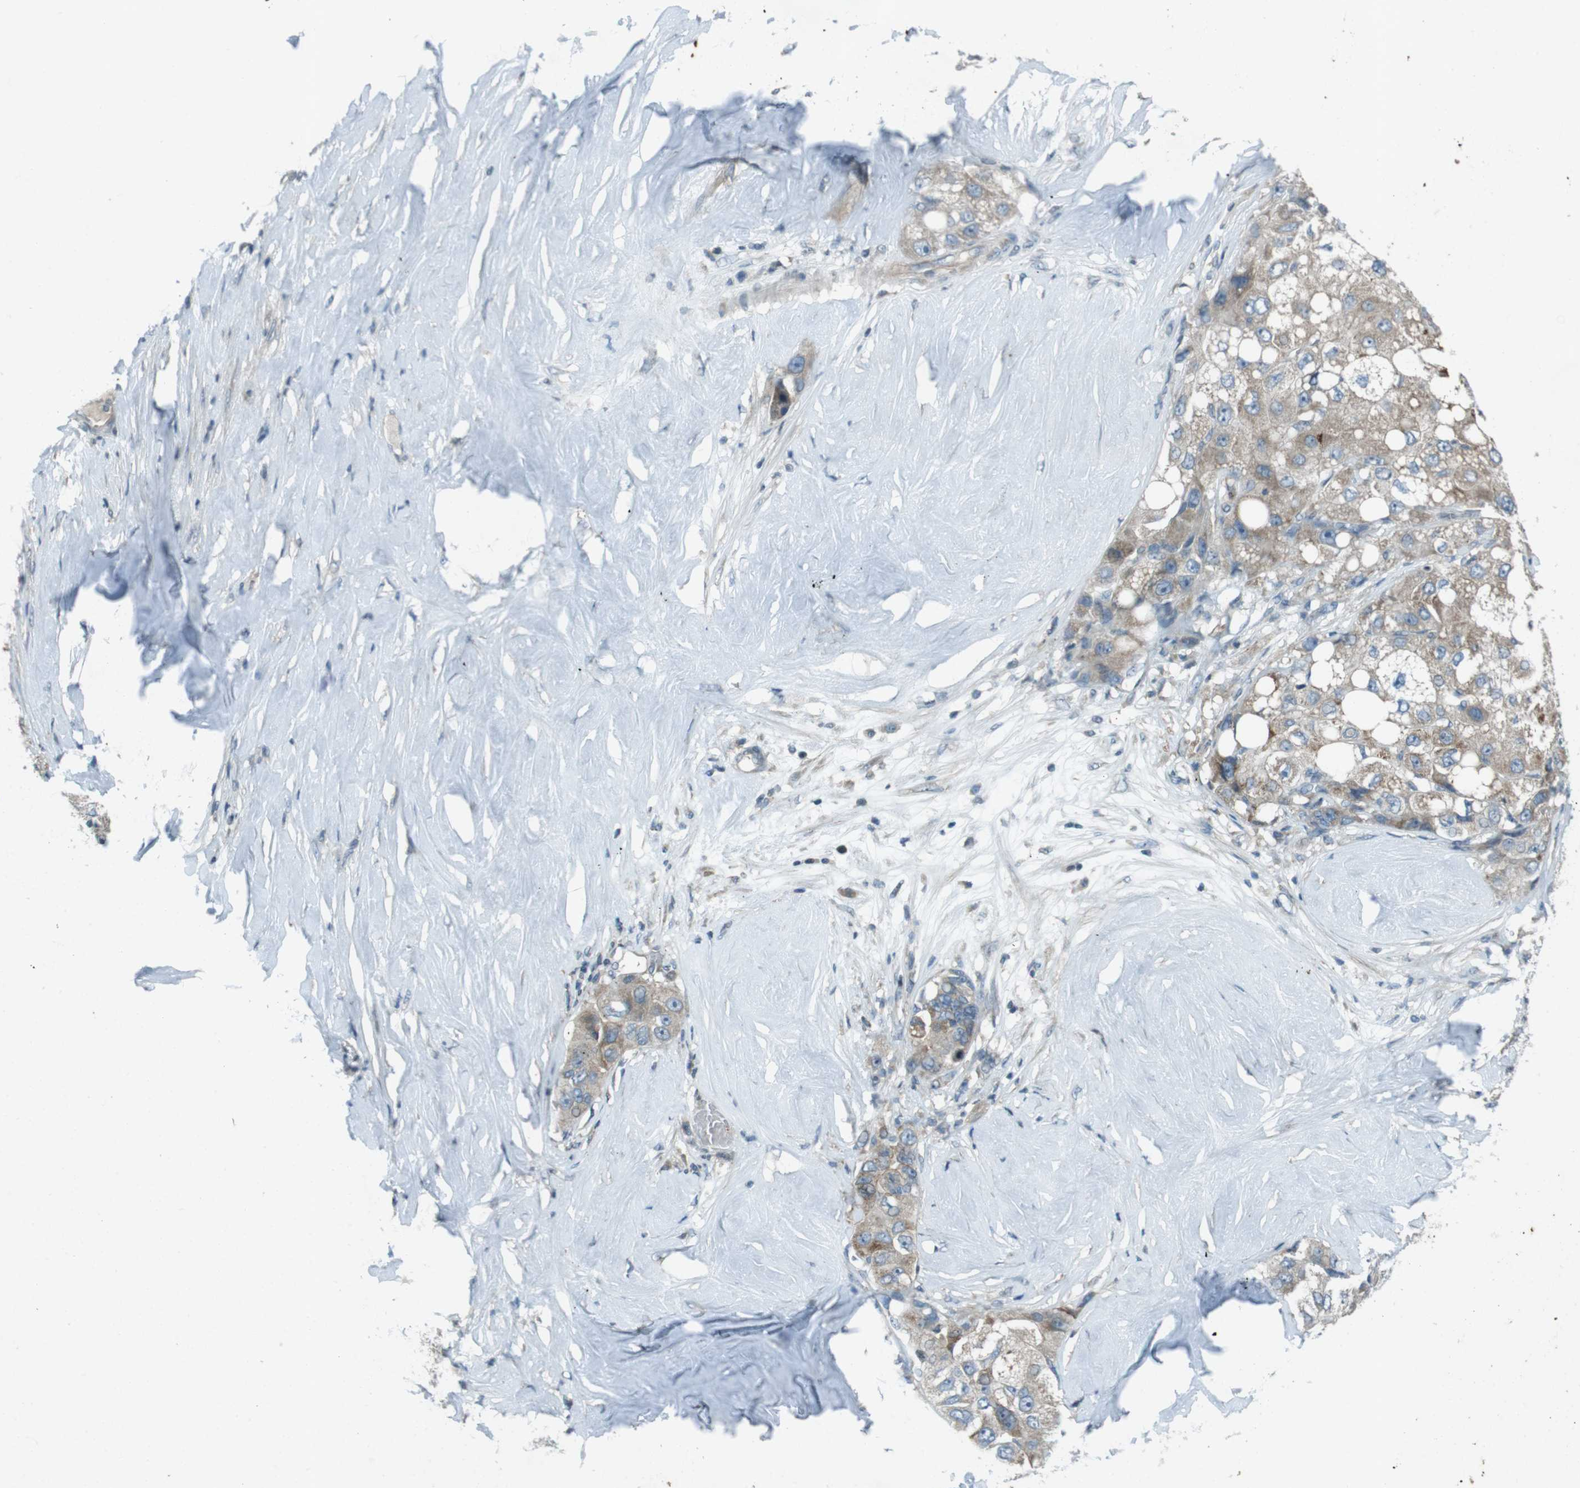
{"staining": {"intensity": "weak", "quantity": ">75%", "location": "cytoplasmic/membranous"}, "tissue": "liver cancer", "cell_type": "Tumor cells", "image_type": "cancer", "snomed": [{"axis": "morphology", "description": "Carcinoma, Hepatocellular, NOS"}, {"axis": "topography", "description": "Liver"}], "caption": "Immunohistochemistry (IHC) micrograph of neoplastic tissue: liver cancer (hepatocellular carcinoma) stained using immunohistochemistry (IHC) shows low levels of weak protein expression localized specifically in the cytoplasmic/membranous of tumor cells, appearing as a cytoplasmic/membranous brown color.", "gene": "ZYX", "patient": {"sex": "male", "age": 80}}